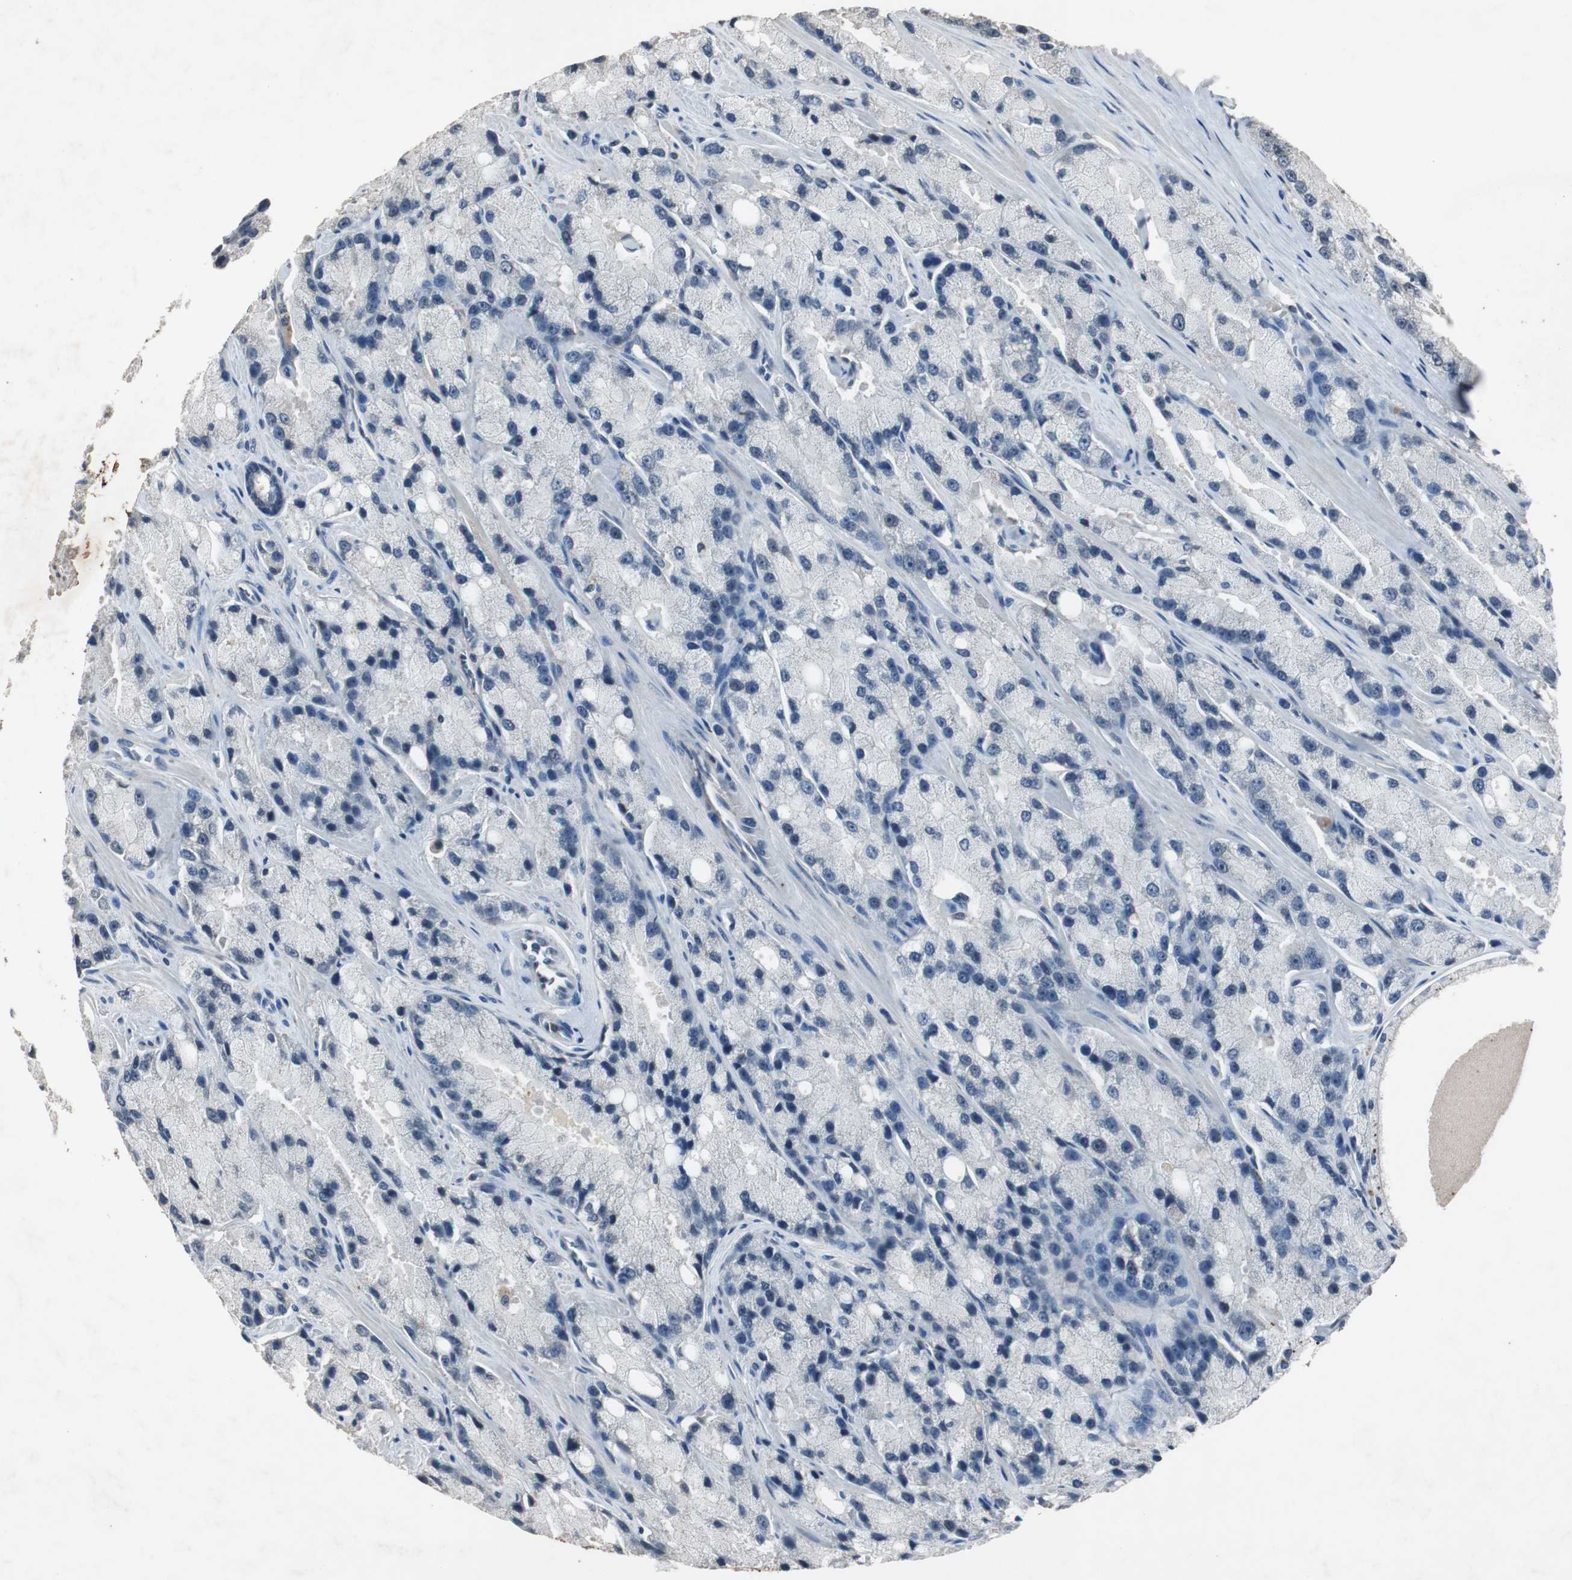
{"staining": {"intensity": "negative", "quantity": "none", "location": "none"}, "tissue": "prostate cancer", "cell_type": "Tumor cells", "image_type": "cancer", "snomed": [{"axis": "morphology", "description": "Adenocarcinoma, High grade"}, {"axis": "topography", "description": "Prostate"}], "caption": "The micrograph shows no significant positivity in tumor cells of prostate cancer.", "gene": "ADNP2", "patient": {"sex": "male", "age": 58}}